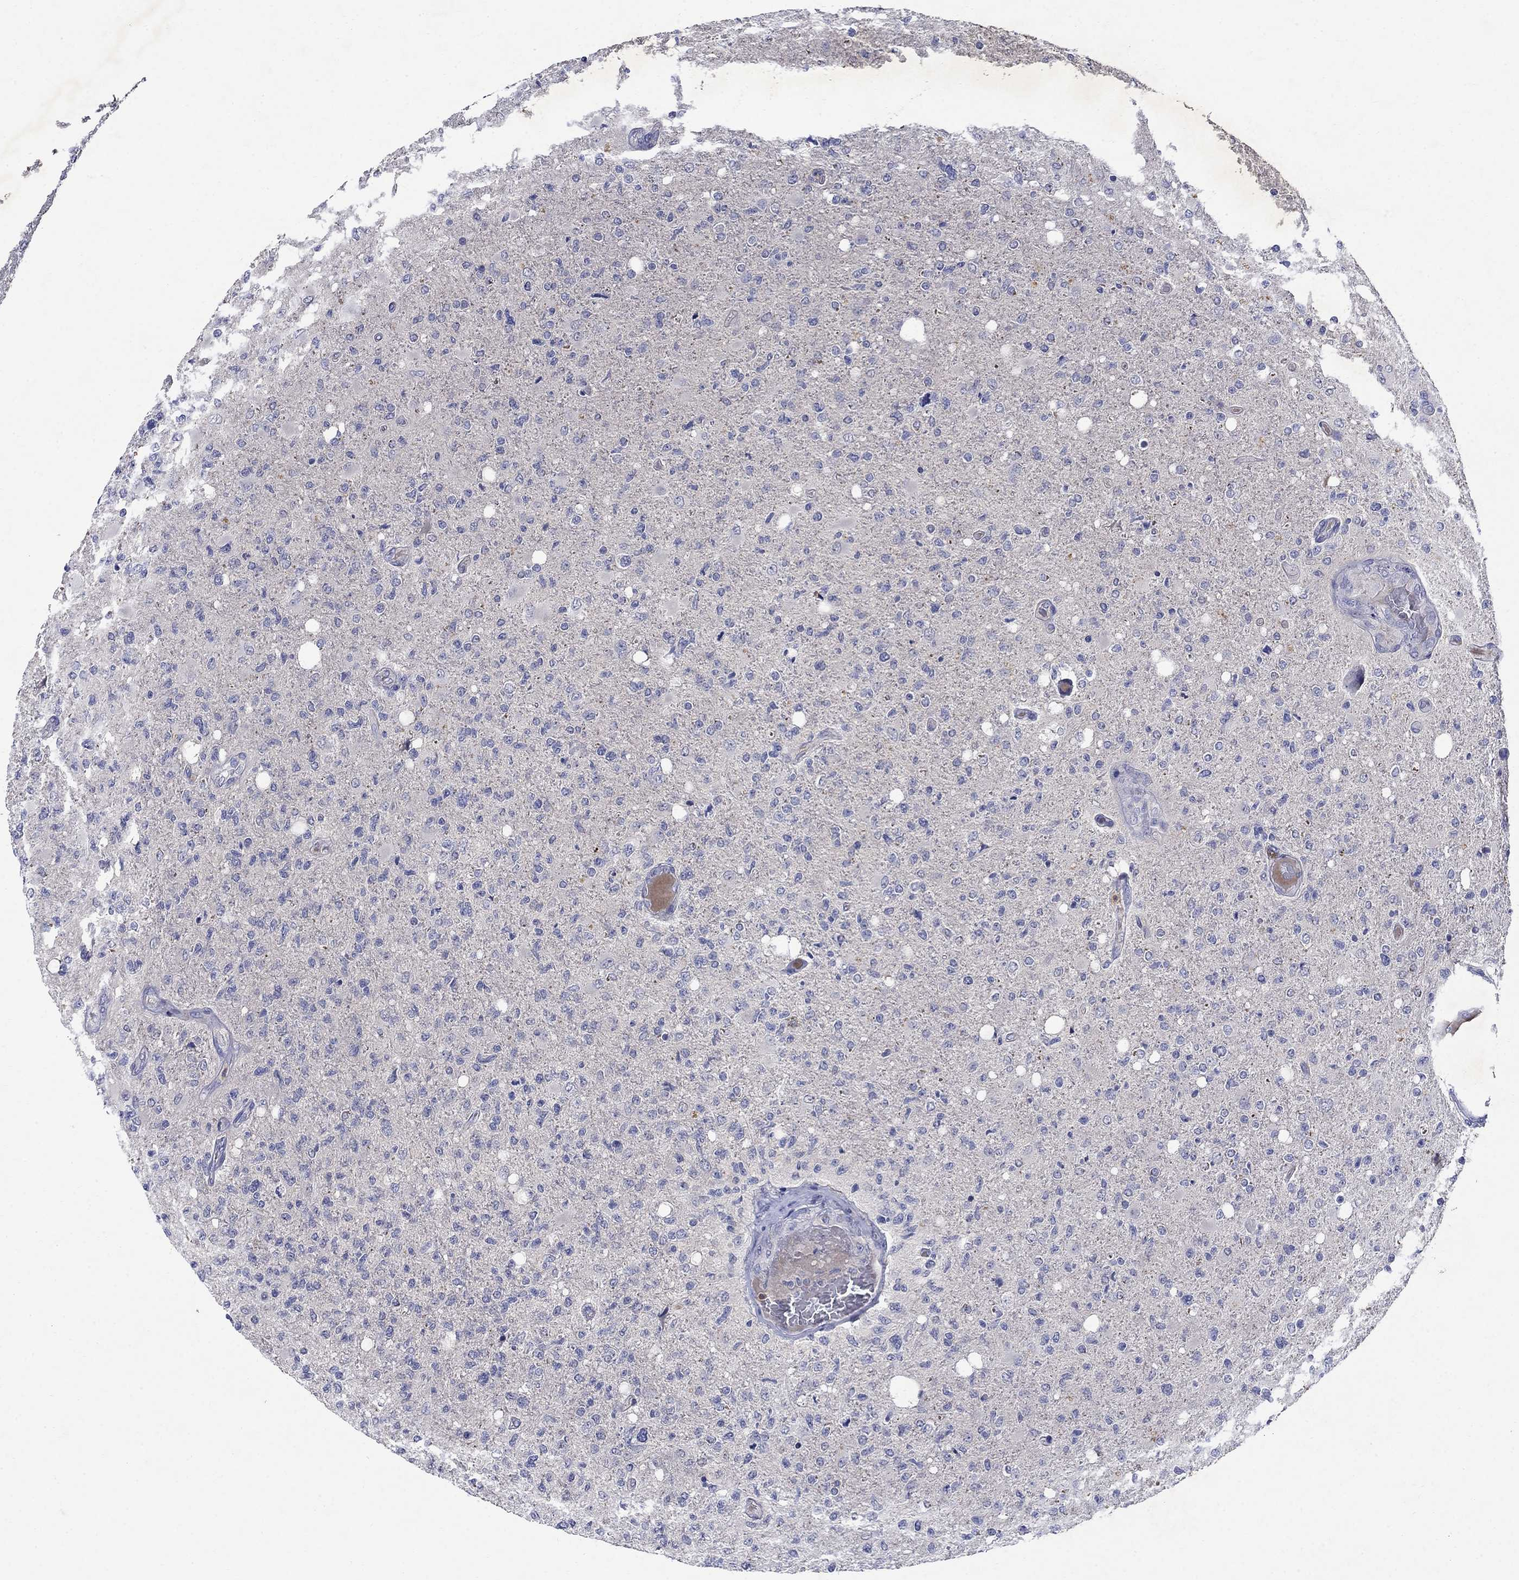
{"staining": {"intensity": "negative", "quantity": "none", "location": "none"}, "tissue": "glioma", "cell_type": "Tumor cells", "image_type": "cancer", "snomed": [{"axis": "morphology", "description": "Glioma, malignant, High grade"}, {"axis": "topography", "description": "Cerebral cortex"}], "caption": "A histopathology image of human glioma is negative for staining in tumor cells.", "gene": "STAB2", "patient": {"sex": "male", "age": 70}}